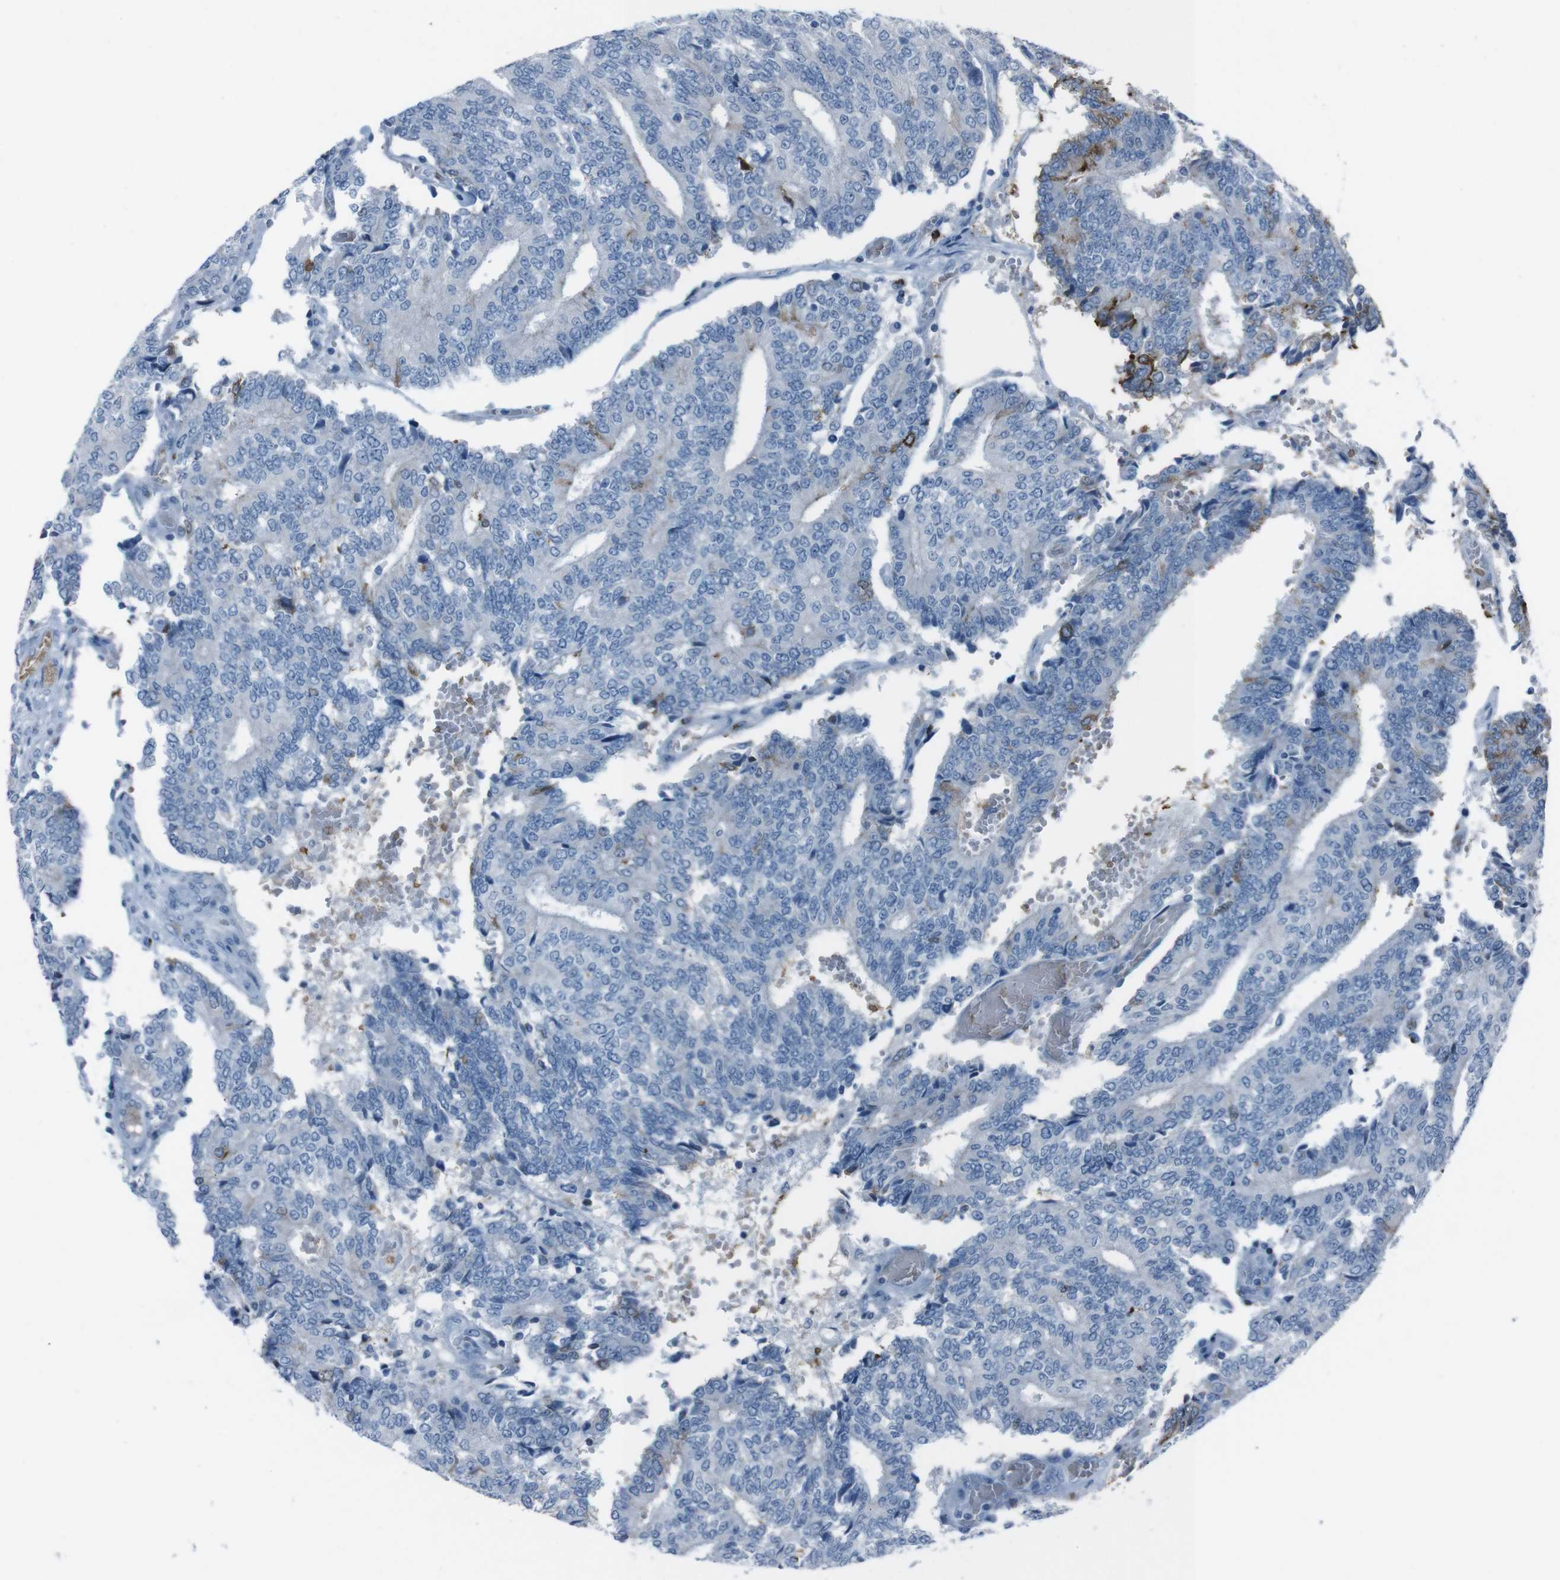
{"staining": {"intensity": "strong", "quantity": "<25%", "location": "cytoplasmic/membranous"}, "tissue": "prostate cancer", "cell_type": "Tumor cells", "image_type": "cancer", "snomed": [{"axis": "morphology", "description": "Adenocarcinoma, High grade"}, {"axis": "topography", "description": "Prostate"}], "caption": "Immunohistochemical staining of adenocarcinoma (high-grade) (prostate) displays medium levels of strong cytoplasmic/membranous protein staining in approximately <25% of tumor cells. Using DAB (3,3'-diaminobenzidine) (brown) and hematoxylin (blue) stains, captured at high magnification using brightfield microscopy.", "gene": "ST6GAL1", "patient": {"sex": "male", "age": 55}}